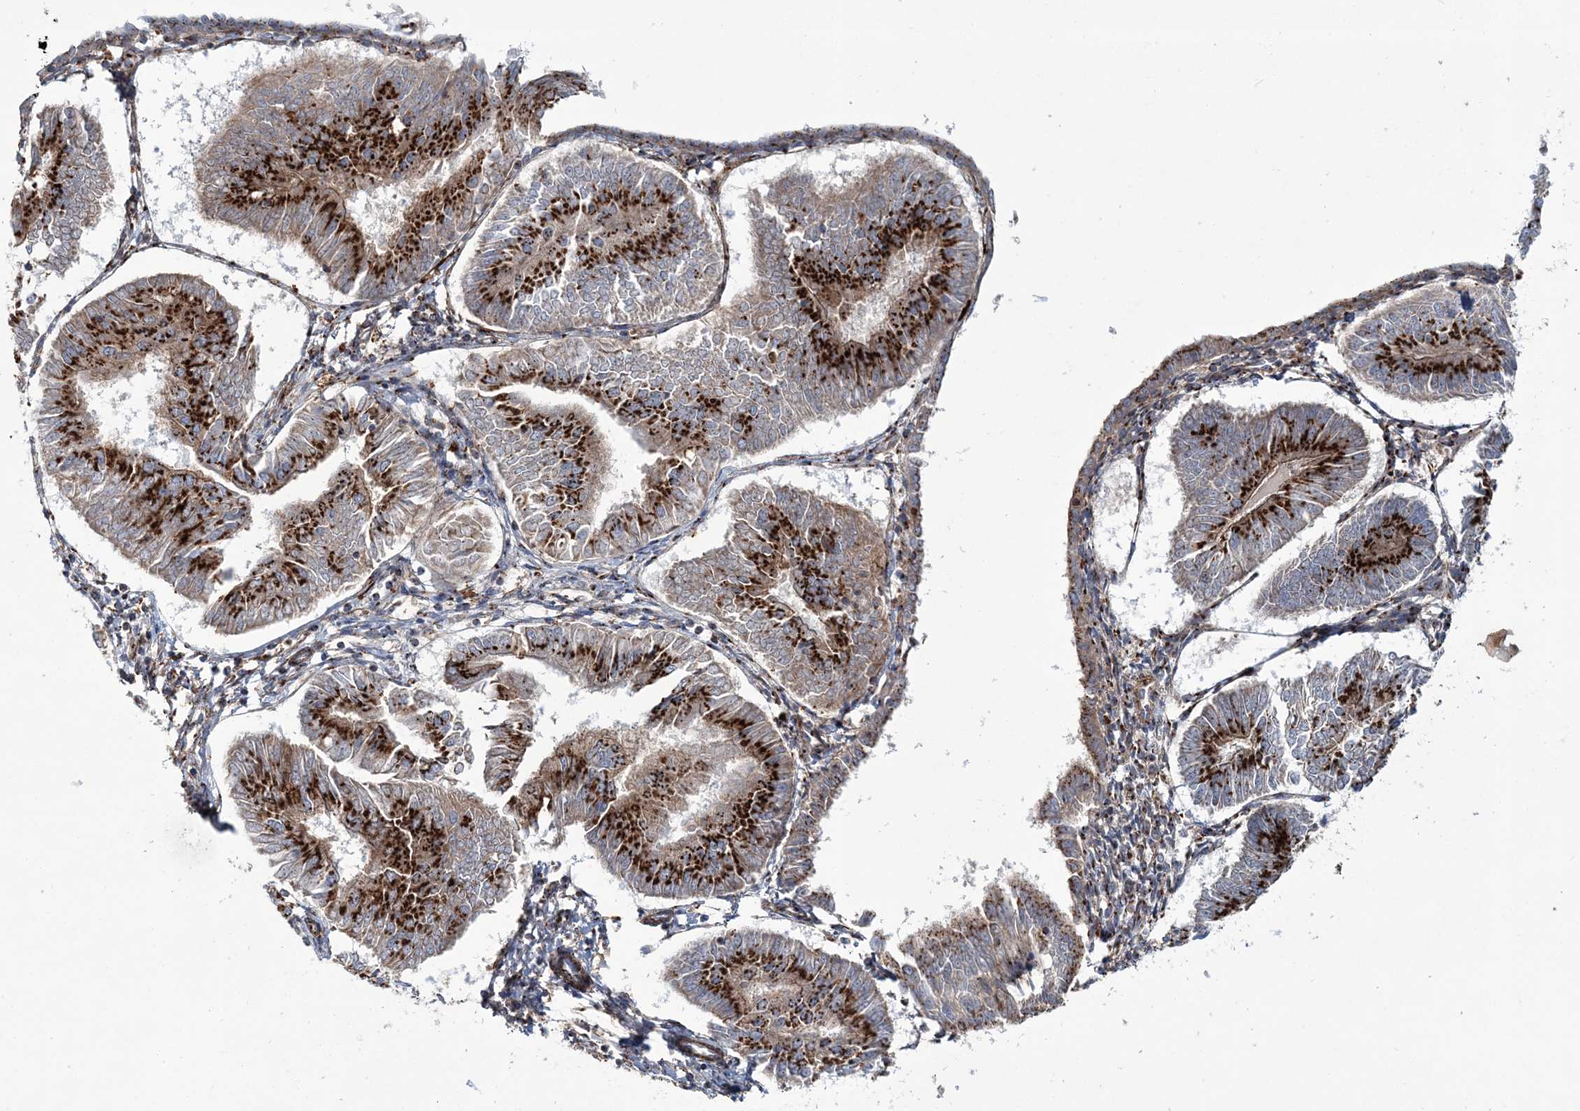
{"staining": {"intensity": "strong", "quantity": ">75%", "location": "cytoplasmic/membranous"}, "tissue": "endometrial cancer", "cell_type": "Tumor cells", "image_type": "cancer", "snomed": [{"axis": "morphology", "description": "Adenocarcinoma, NOS"}, {"axis": "topography", "description": "Endometrium"}], "caption": "Adenocarcinoma (endometrial) was stained to show a protein in brown. There is high levels of strong cytoplasmic/membranous positivity in about >75% of tumor cells.", "gene": "MAN1A2", "patient": {"sex": "female", "age": 58}}